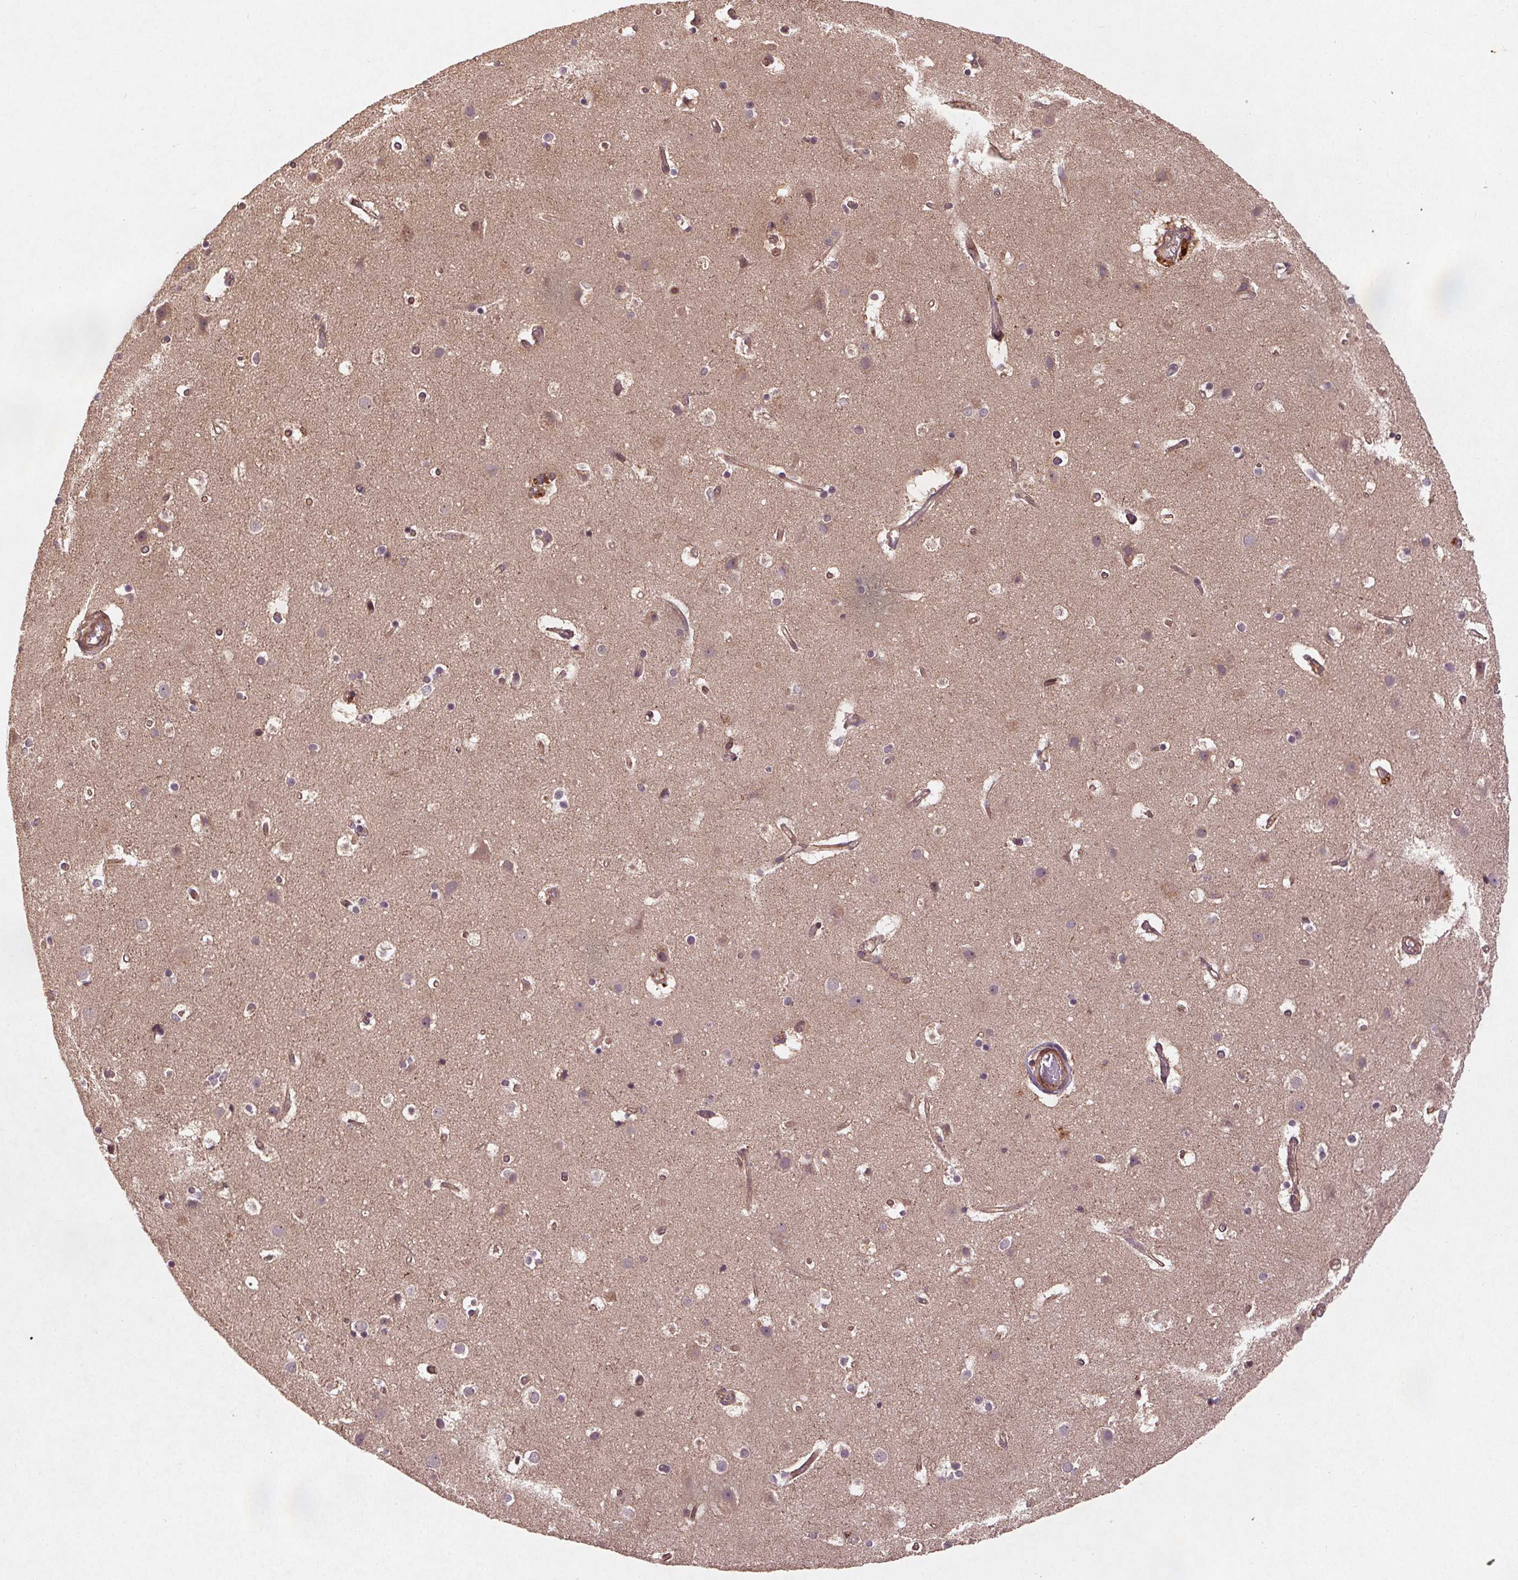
{"staining": {"intensity": "moderate", "quantity": "25%-75%", "location": "cytoplasmic/membranous"}, "tissue": "cerebral cortex", "cell_type": "Endothelial cells", "image_type": "normal", "snomed": [{"axis": "morphology", "description": "Normal tissue, NOS"}, {"axis": "topography", "description": "Cerebral cortex"}], "caption": "The micrograph demonstrates staining of normal cerebral cortex, revealing moderate cytoplasmic/membranous protein positivity (brown color) within endothelial cells.", "gene": "SEC14L2", "patient": {"sex": "female", "age": 52}}